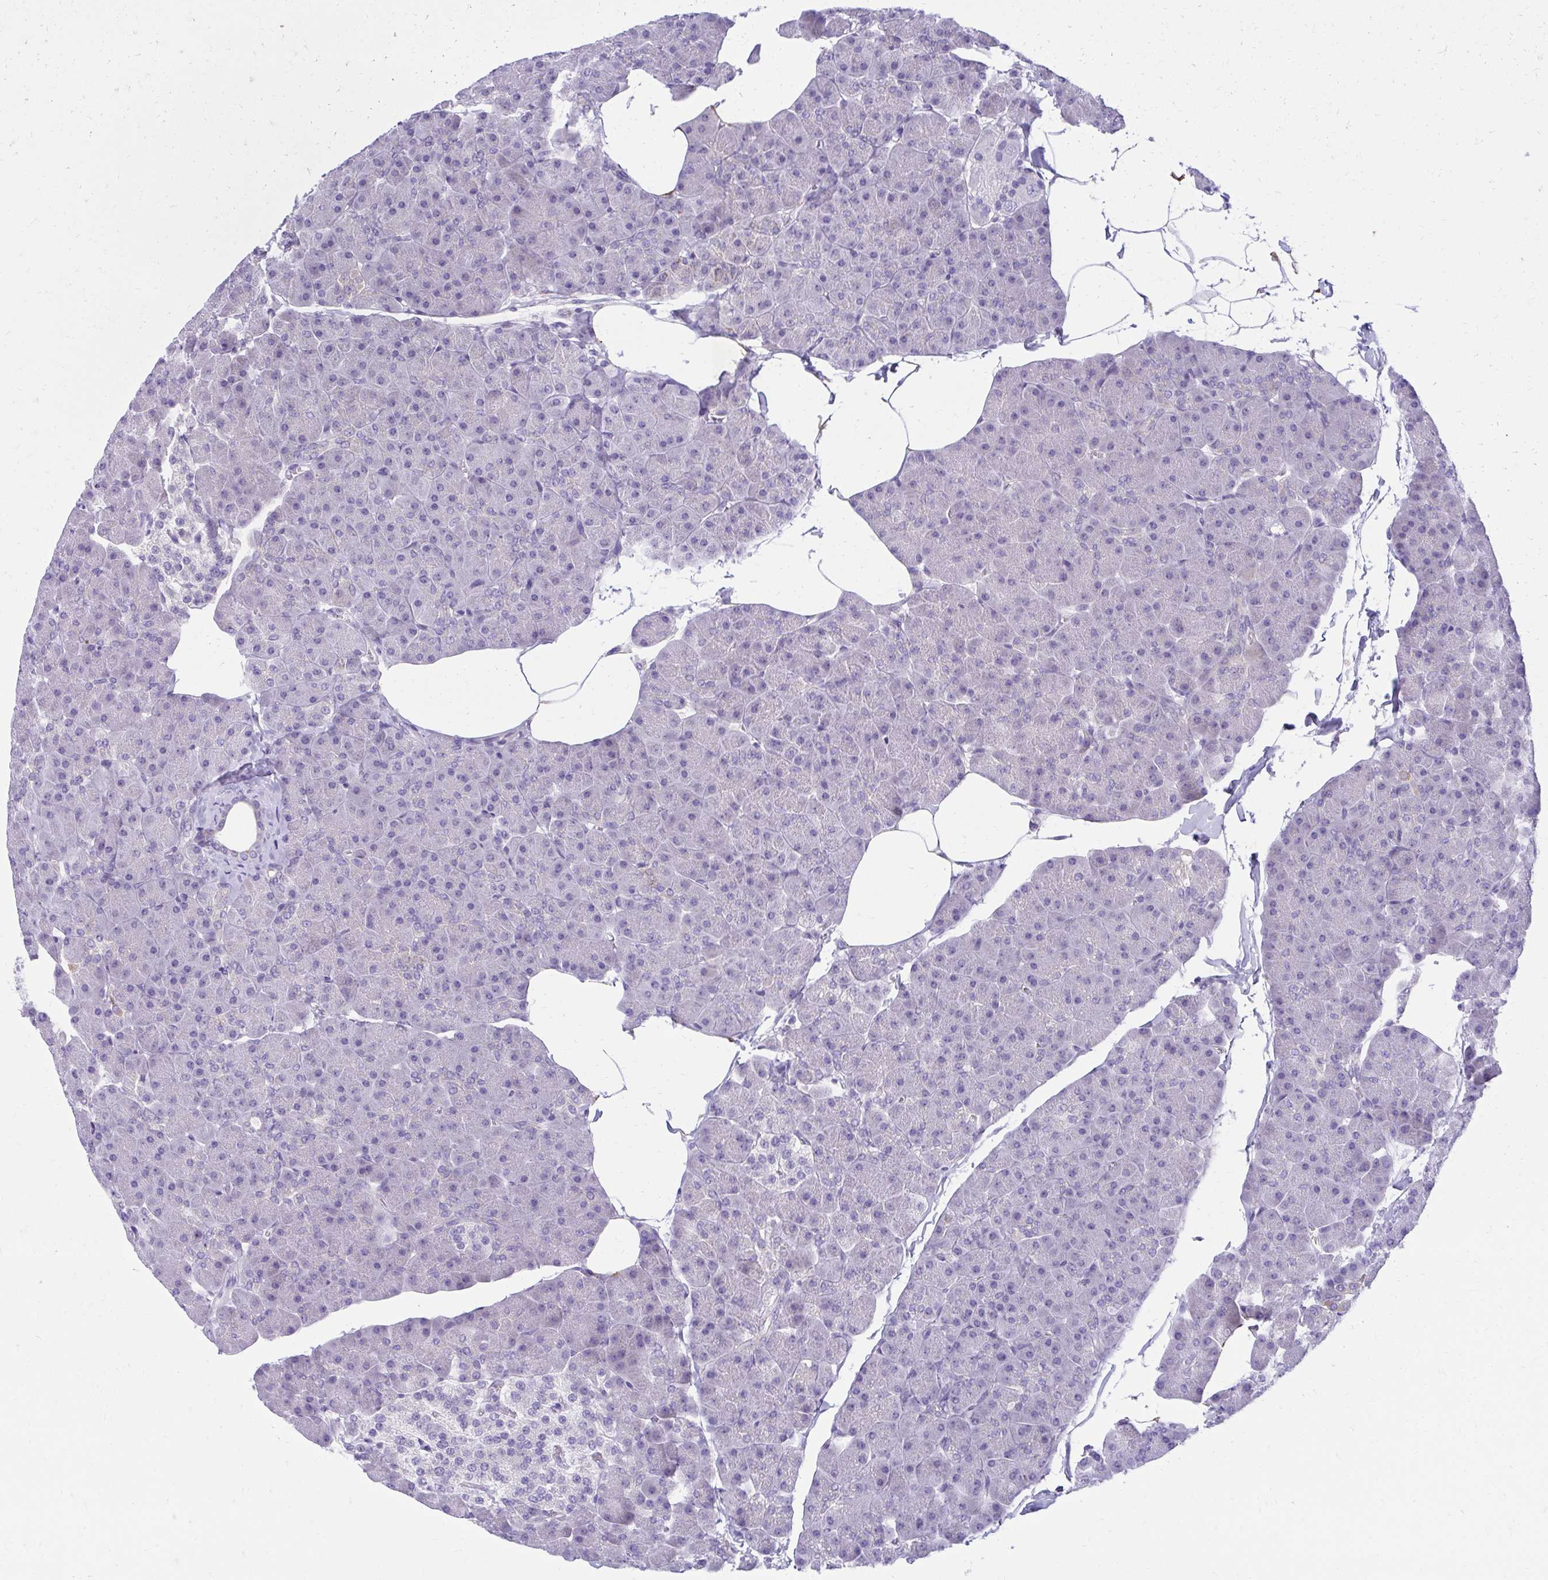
{"staining": {"intensity": "negative", "quantity": "none", "location": "none"}, "tissue": "pancreas", "cell_type": "Exocrine glandular cells", "image_type": "normal", "snomed": [{"axis": "morphology", "description": "Normal tissue, NOS"}, {"axis": "topography", "description": "Pancreas"}], "caption": "Immunohistochemistry (IHC) micrograph of benign human pancreas stained for a protein (brown), which displays no positivity in exocrine glandular cells.", "gene": "AIG1", "patient": {"sex": "male", "age": 35}}